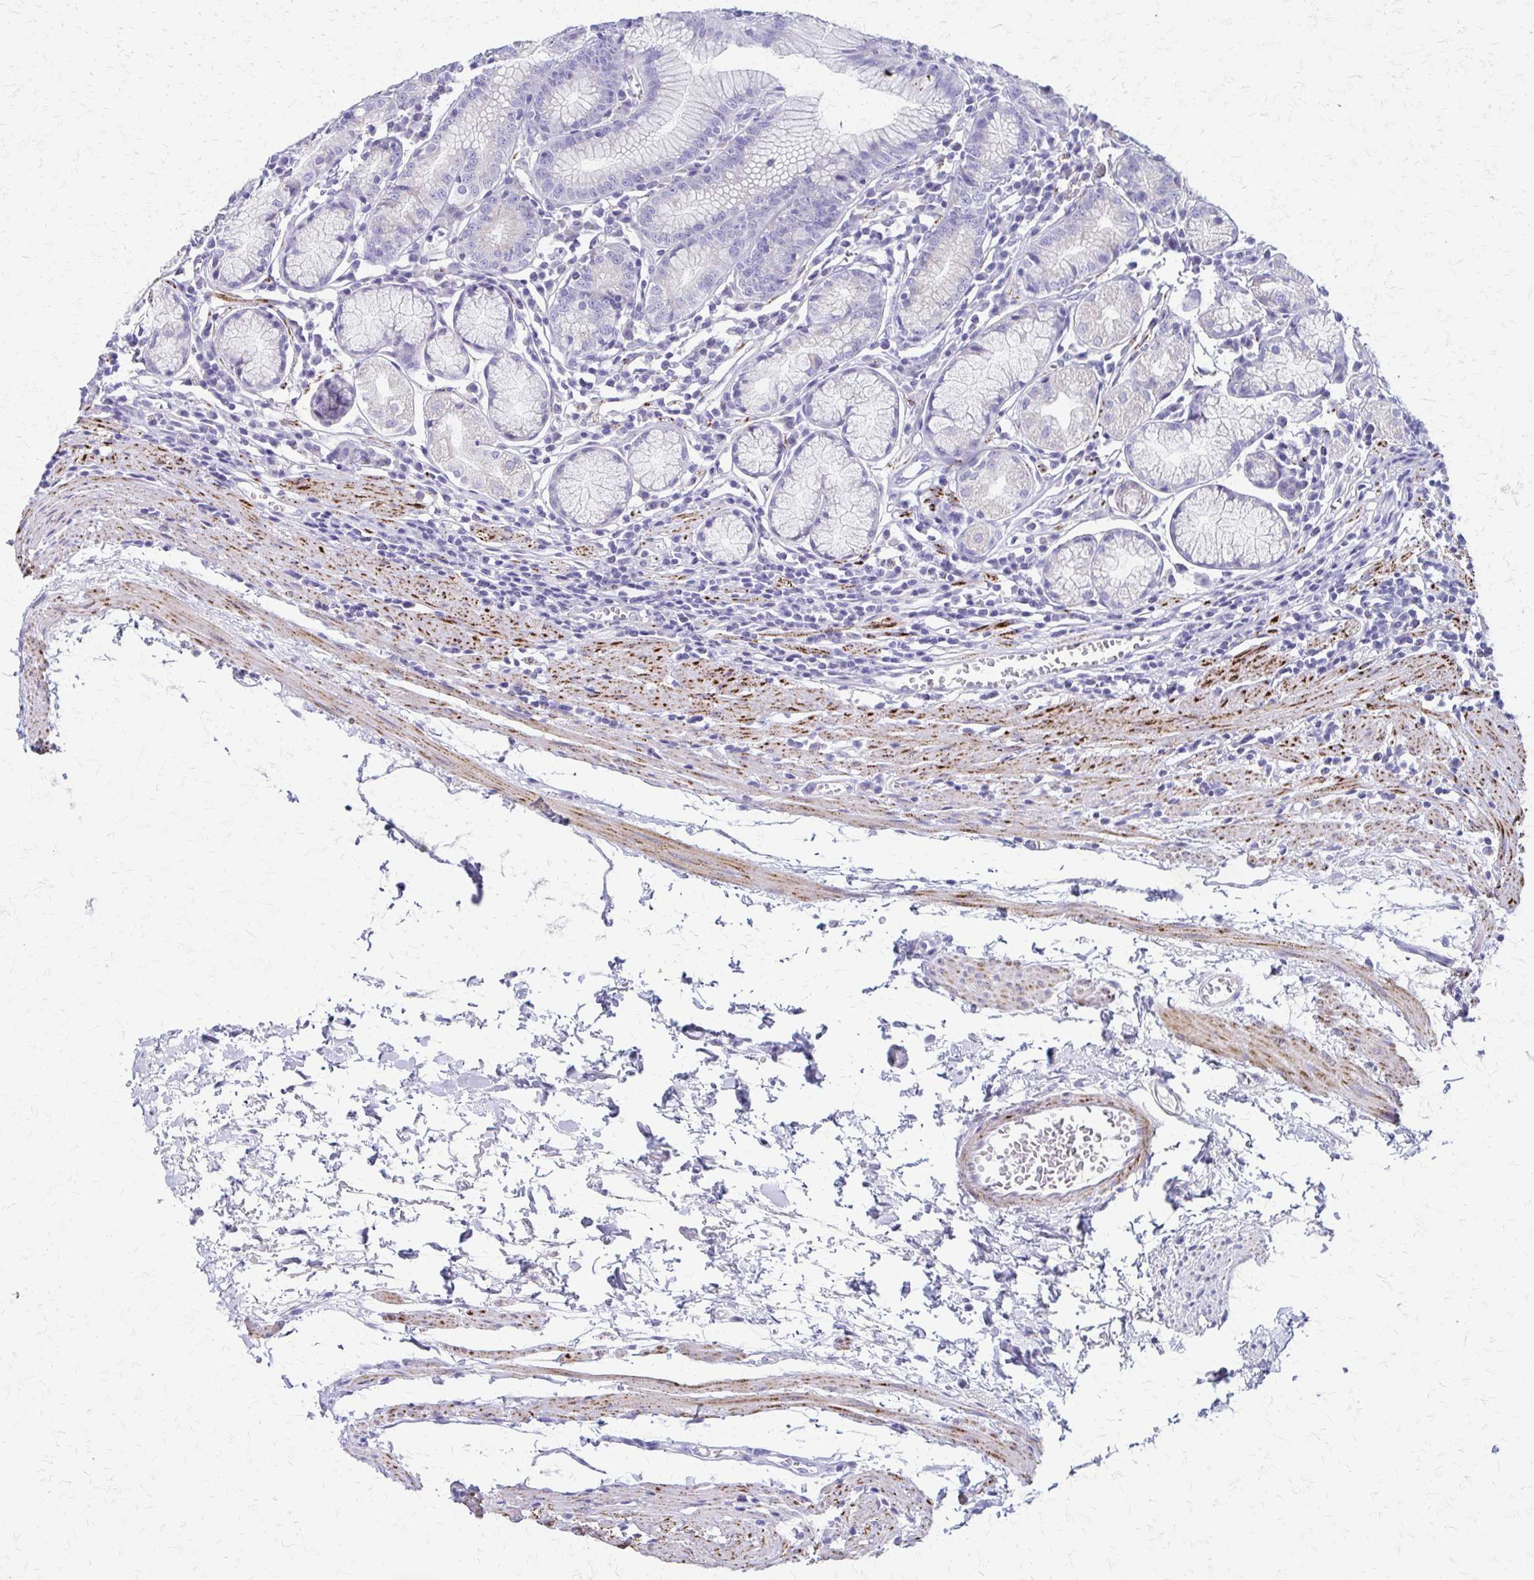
{"staining": {"intensity": "negative", "quantity": "none", "location": "none"}, "tissue": "stomach", "cell_type": "Glandular cells", "image_type": "normal", "snomed": [{"axis": "morphology", "description": "Normal tissue, NOS"}, {"axis": "topography", "description": "Stomach"}], "caption": "A micrograph of human stomach is negative for staining in glandular cells. (DAB (3,3'-diaminobenzidine) immunohistochemistry visualized using brightfield microscopy, high magnification).", "gene": "ZSCAN5B", "patient": {"sex": "male", "age": 55}}